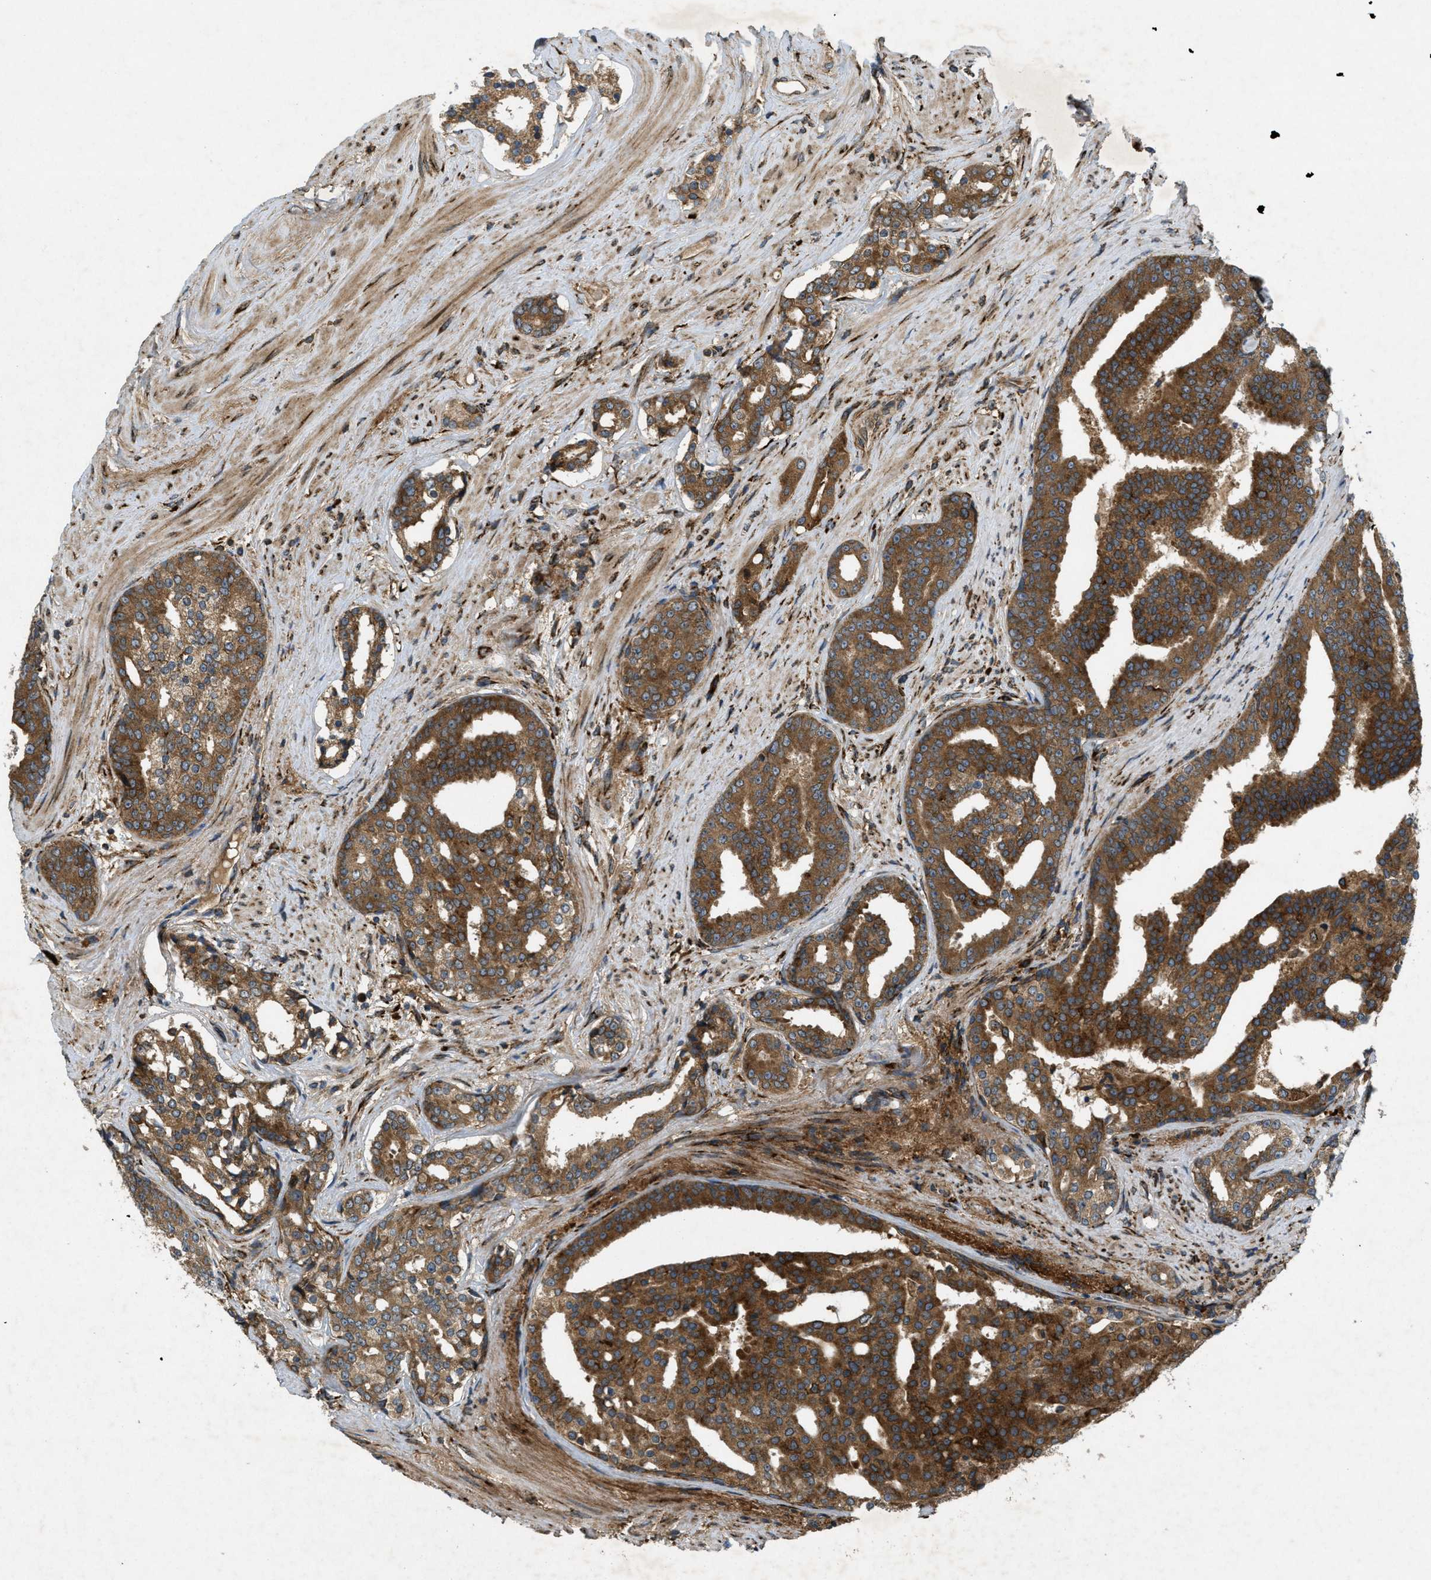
{"staining": {"intensity": "moderate", "quantity": ">75%", "location": "cytoplasmic/membranous"}, "tissue": "prostate cancer", "cell_type": "Tumor cells", "image_type": "cancer", "snomed": [{"axis": "morphology", "description": "Adenocarcinoma, High grade"}, {"axis": "topography", "description": "Prostate"}], "caption": "A medium amount of moderate cytoplasmic/membranous staining is present in about >75% of tumor cells in prostate cancer tissue. (DAB IHC with brightfield microscopy, high magnification).", "gene": "PCDH18", "patient": {"sex": "male", "age": 71}}